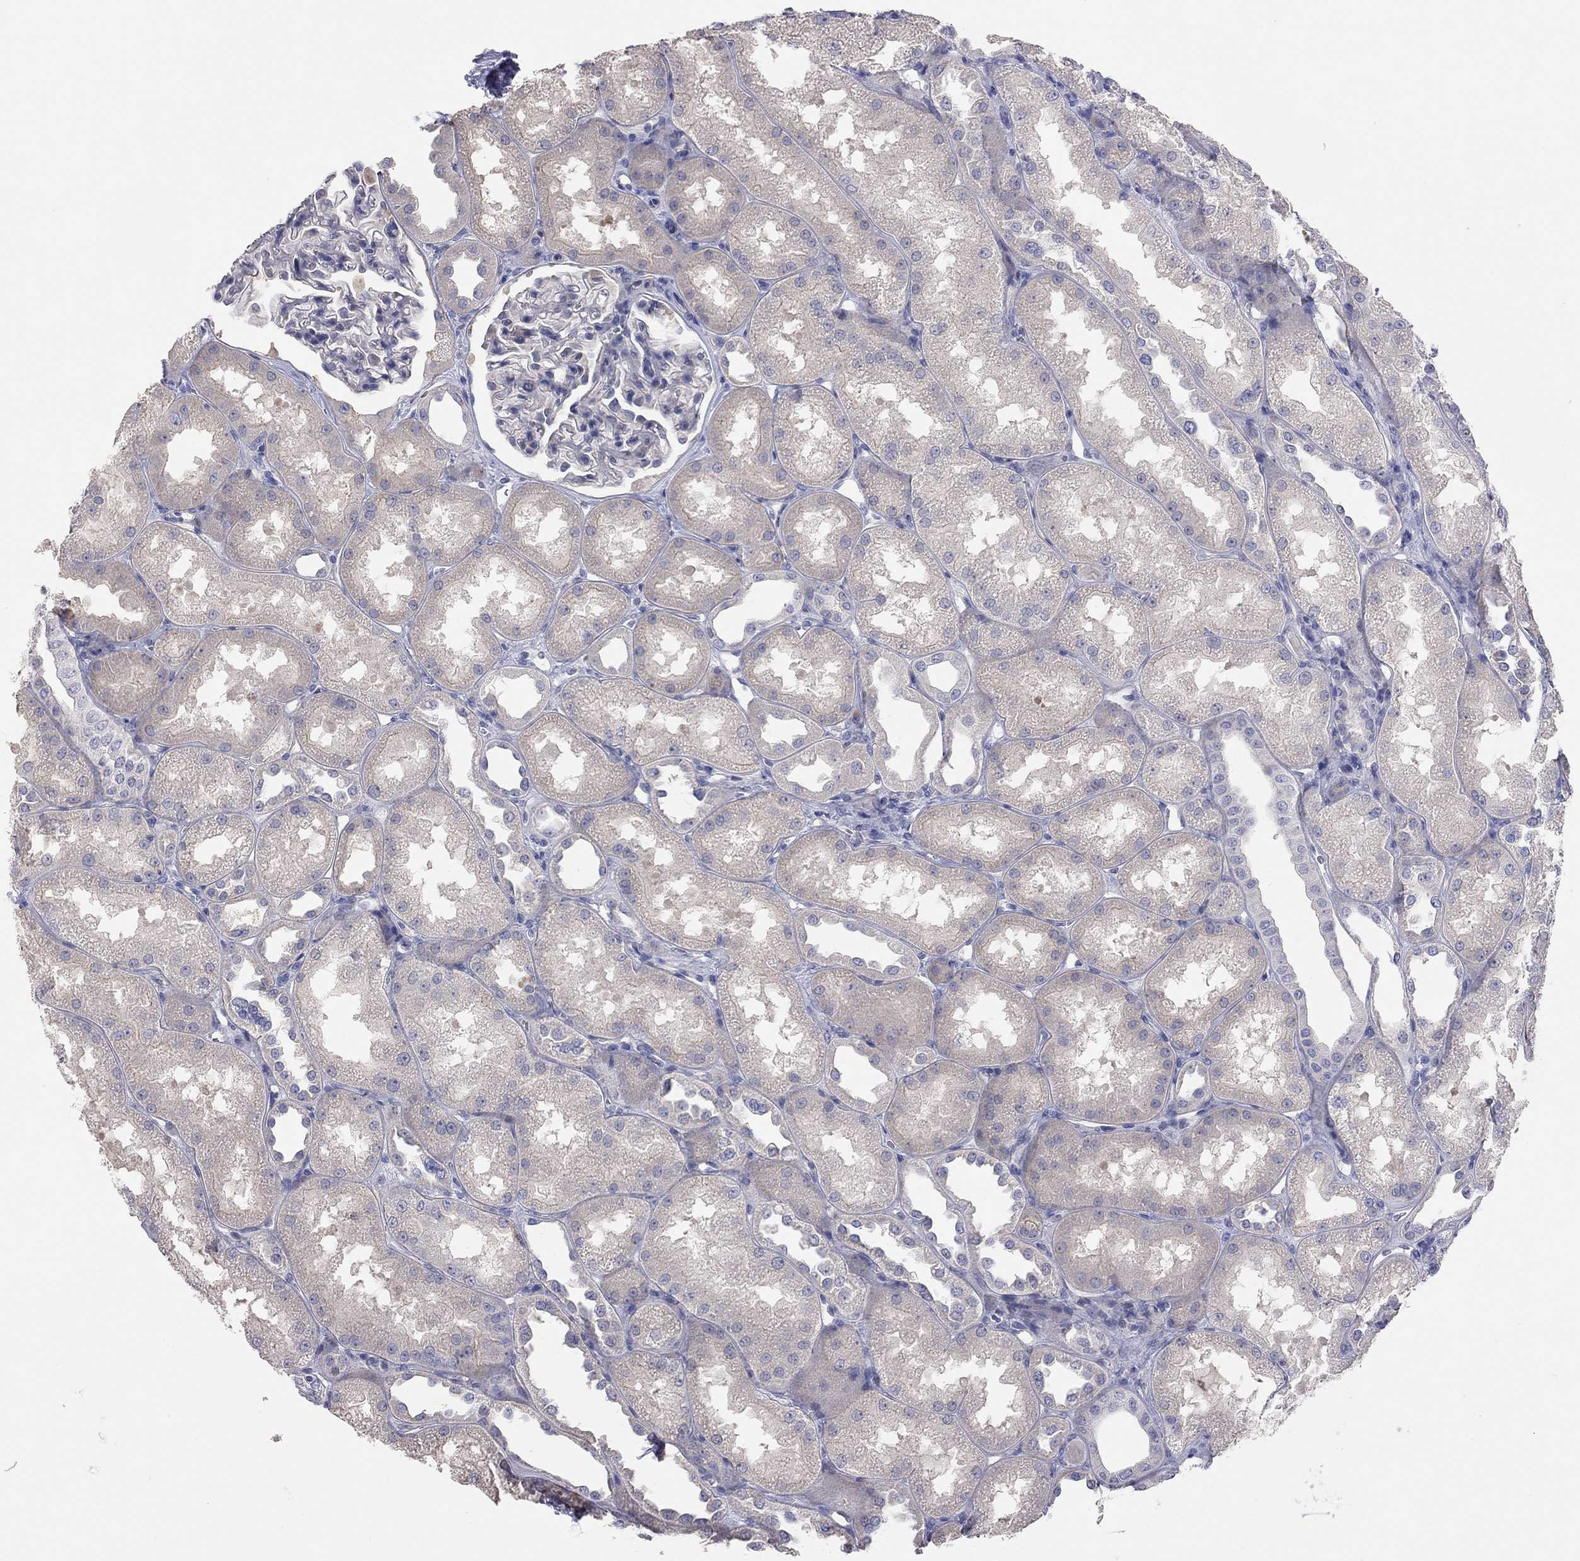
{"staining": {"intensity": "negative", "quantity": "none", "location": "none"}, "tissue": "kidney", "cell_type": "Cells in glomeruli", "image_type": "normal", "snomed": [{"axis": "morphology", "description": "Normal tissue, NOS"}, {"axis": "topography", "description": "Kidney"}], "caption": "The micrograph exhibits no staining of cells in glomeruli in normal kidney.", "gene": "KCNB1", "patient": {"sex": "male", "age": 61}}